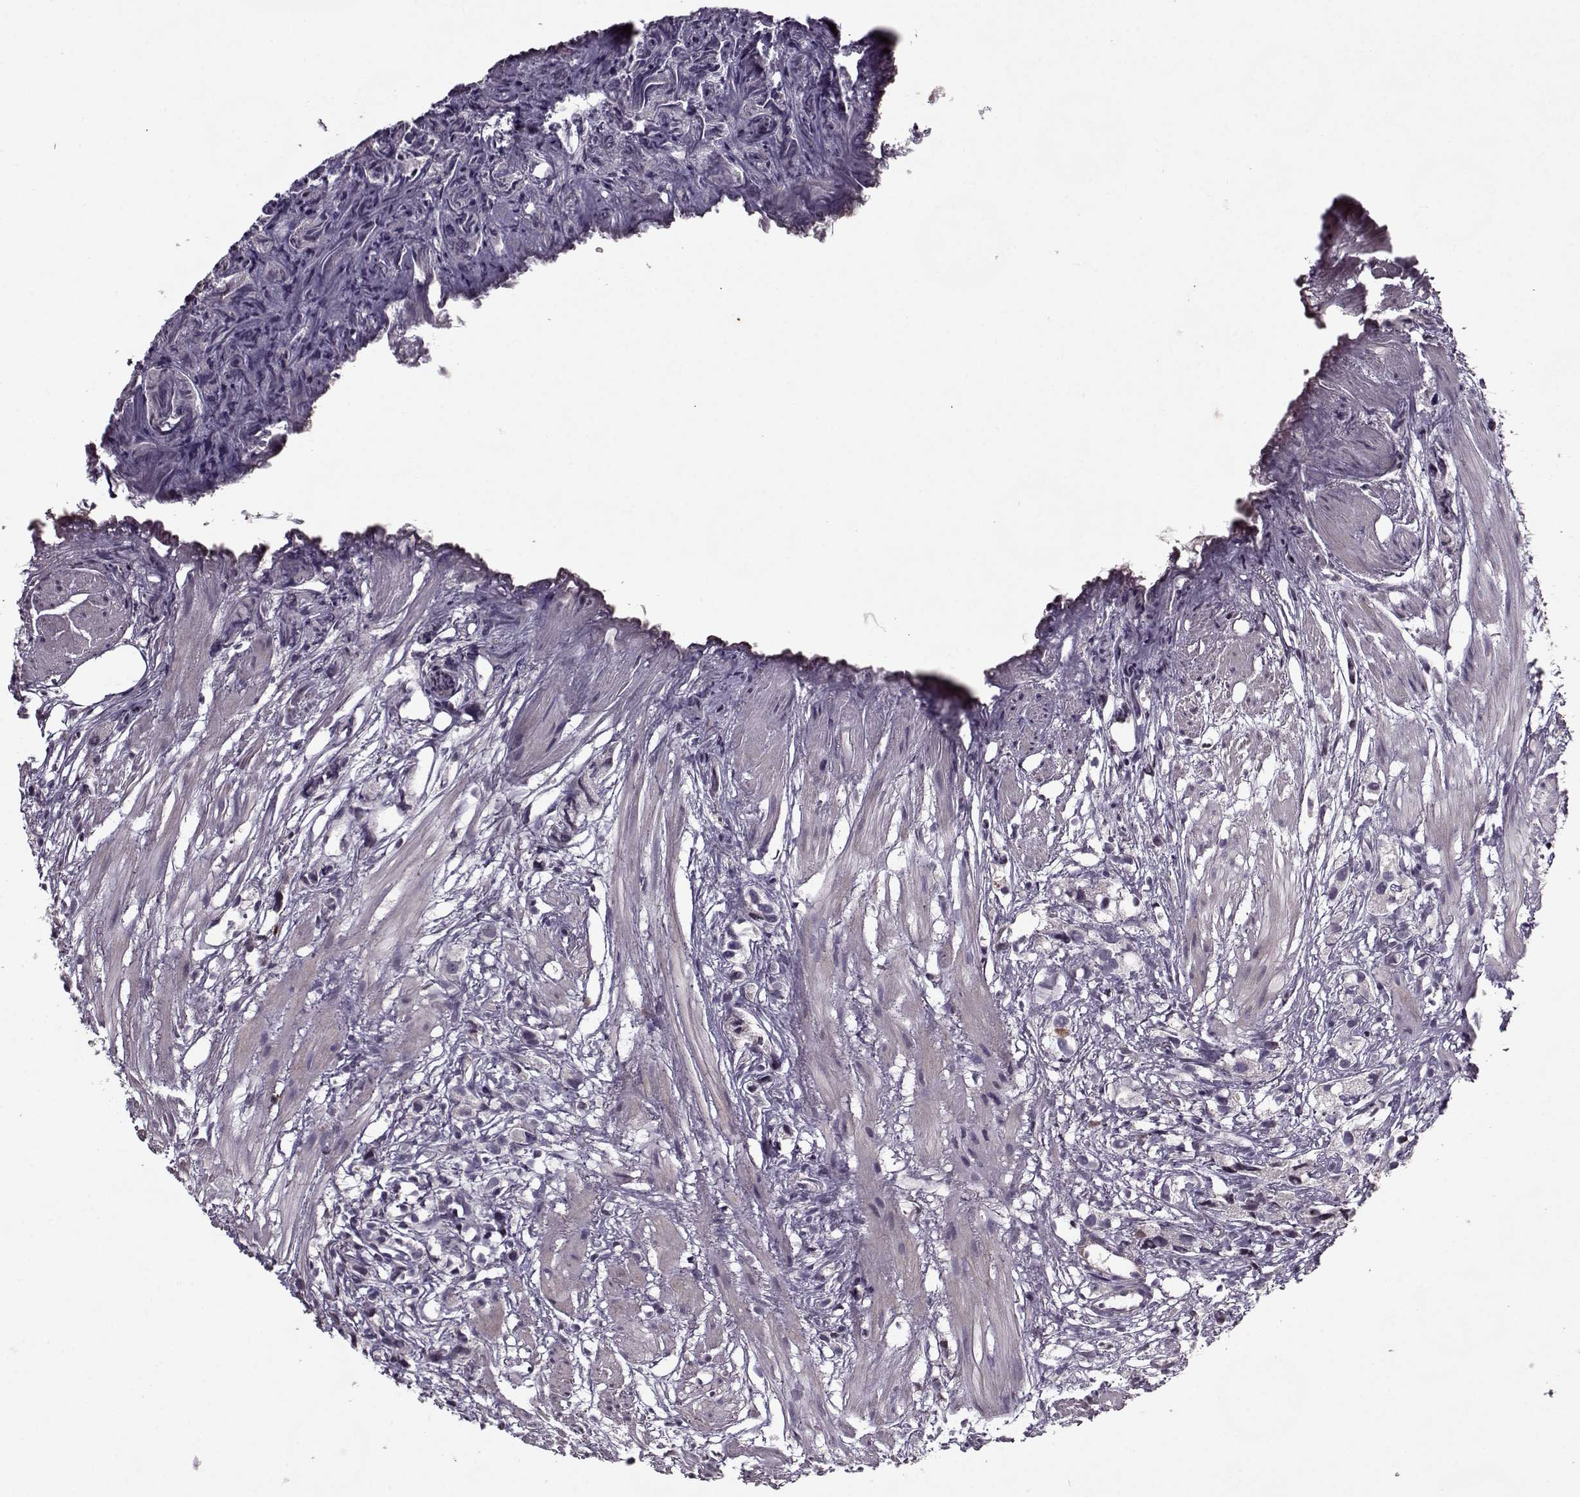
{"staining": {"intensity": "negative", "quantity": "none", "location": "none"}, "tissue": "prostate cancer", "cell_type": "Tumor cells", "image_type": "cancer", "snomed": [{"axis": "morphology", "description": "Adenocarcinoma, High grade"}, {"axis": "topography", "description": "Prostate"}], "caption": "This is a histopathology image of immunohistochemistry (IHC) staining of prostate high-grade adenocarcinoma, which shows no positivity in tumor cells.", "gene": "KRT9", "patient": {"sex": "male", "age": 68}}